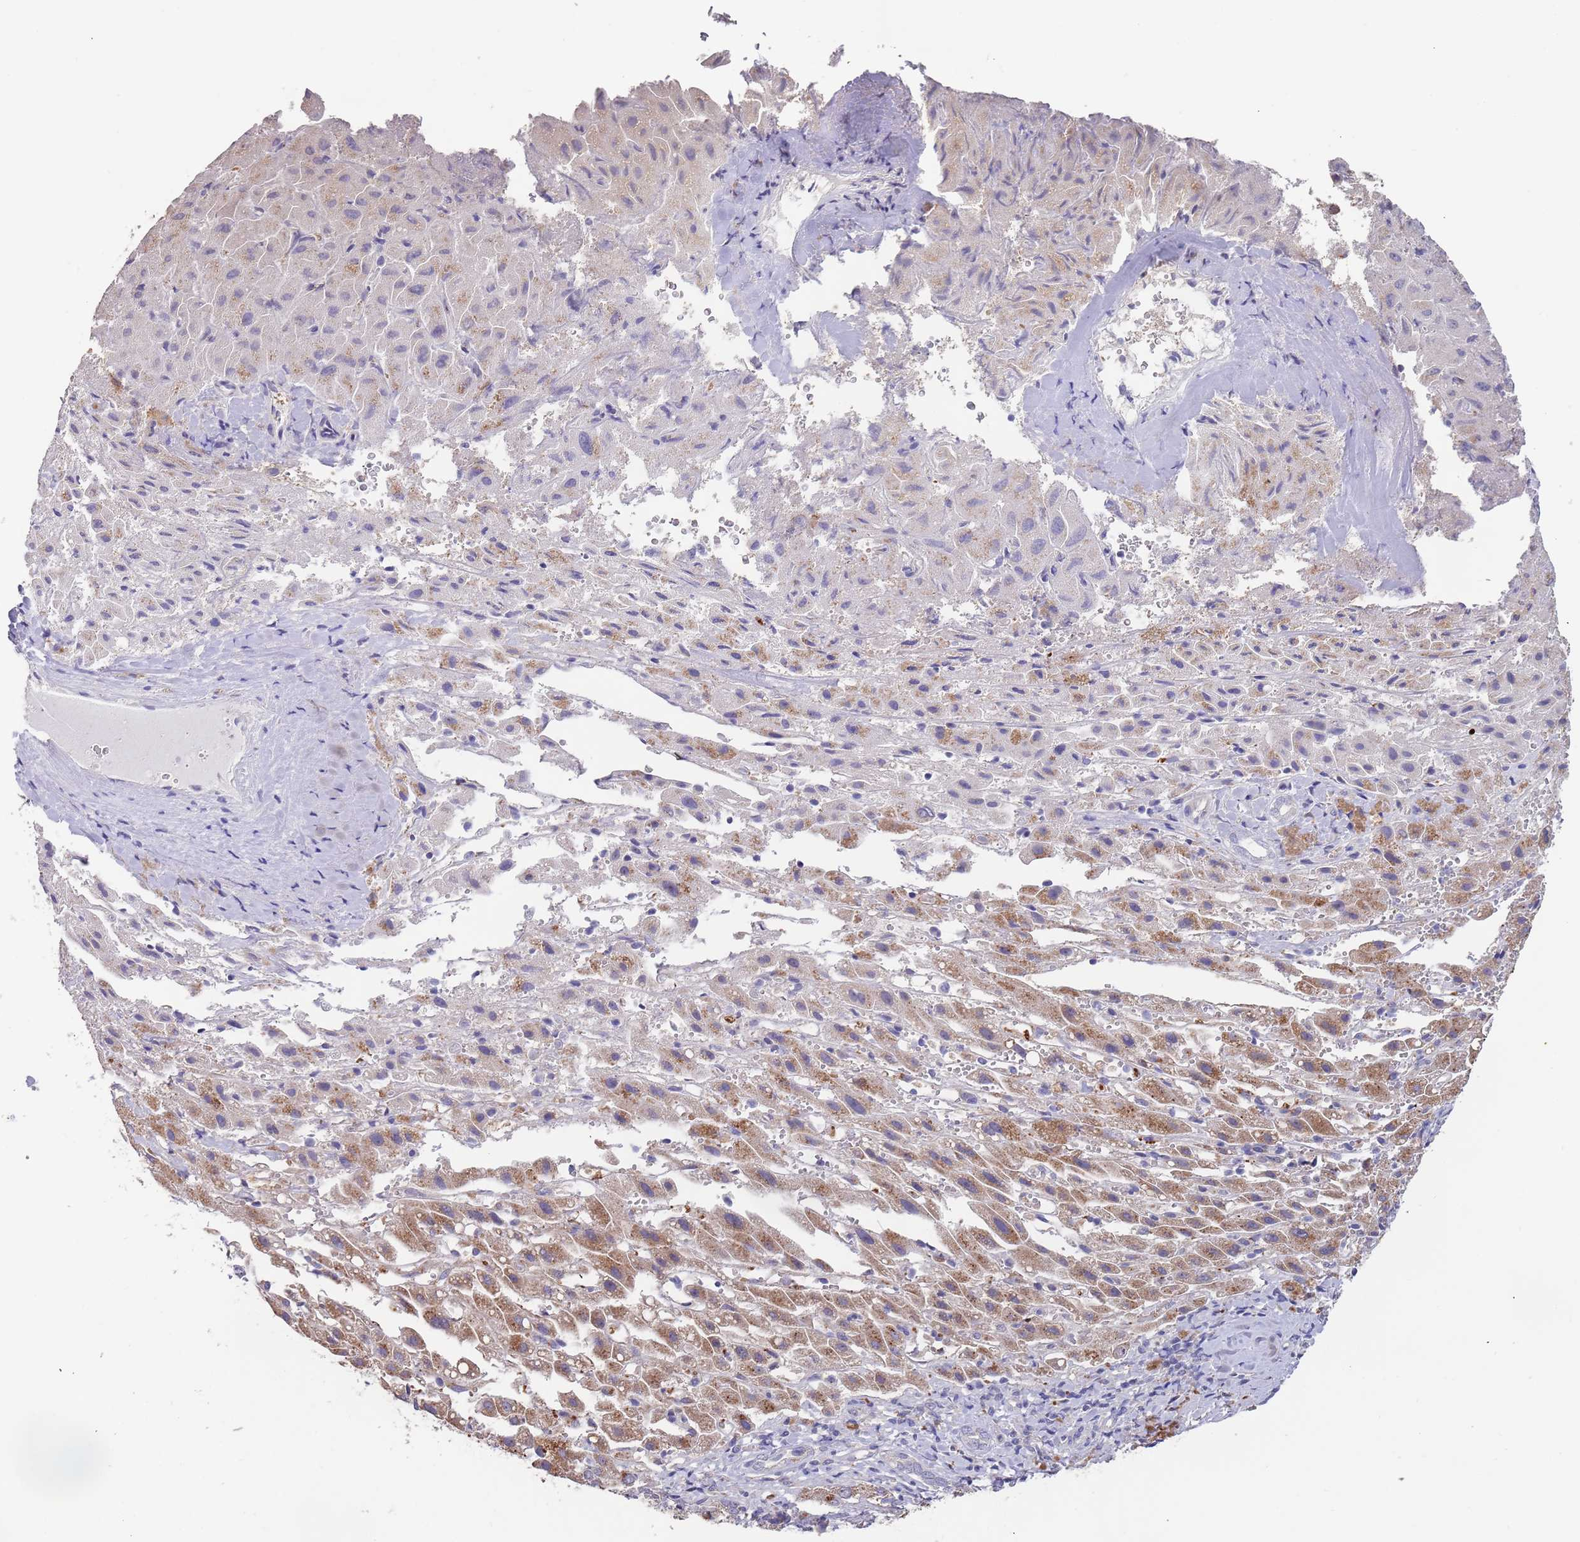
{"staining": {"intensity": "moderate", "quantity": "25%-75%", "location": "cytoplasmic/membranous"}, "tissue": "liver cancer", "cell_type": "Tumor cells", "image_type": "cancer", "snomed": [{"axis": "morphology", "description": "Carcinoma, Hepatocellular, NOS"}, {"axis": "topography", "description": "Liver"}], "caption": "Immunohistochemistry of hepatocellular carcinoma (liver) shows medium levels of moderate cytoplasmic/membranous expression in approximately 25%-75% of tumor cells.", "gene": "TMEM64", "patient": {"sex": "female", "age": 58}}